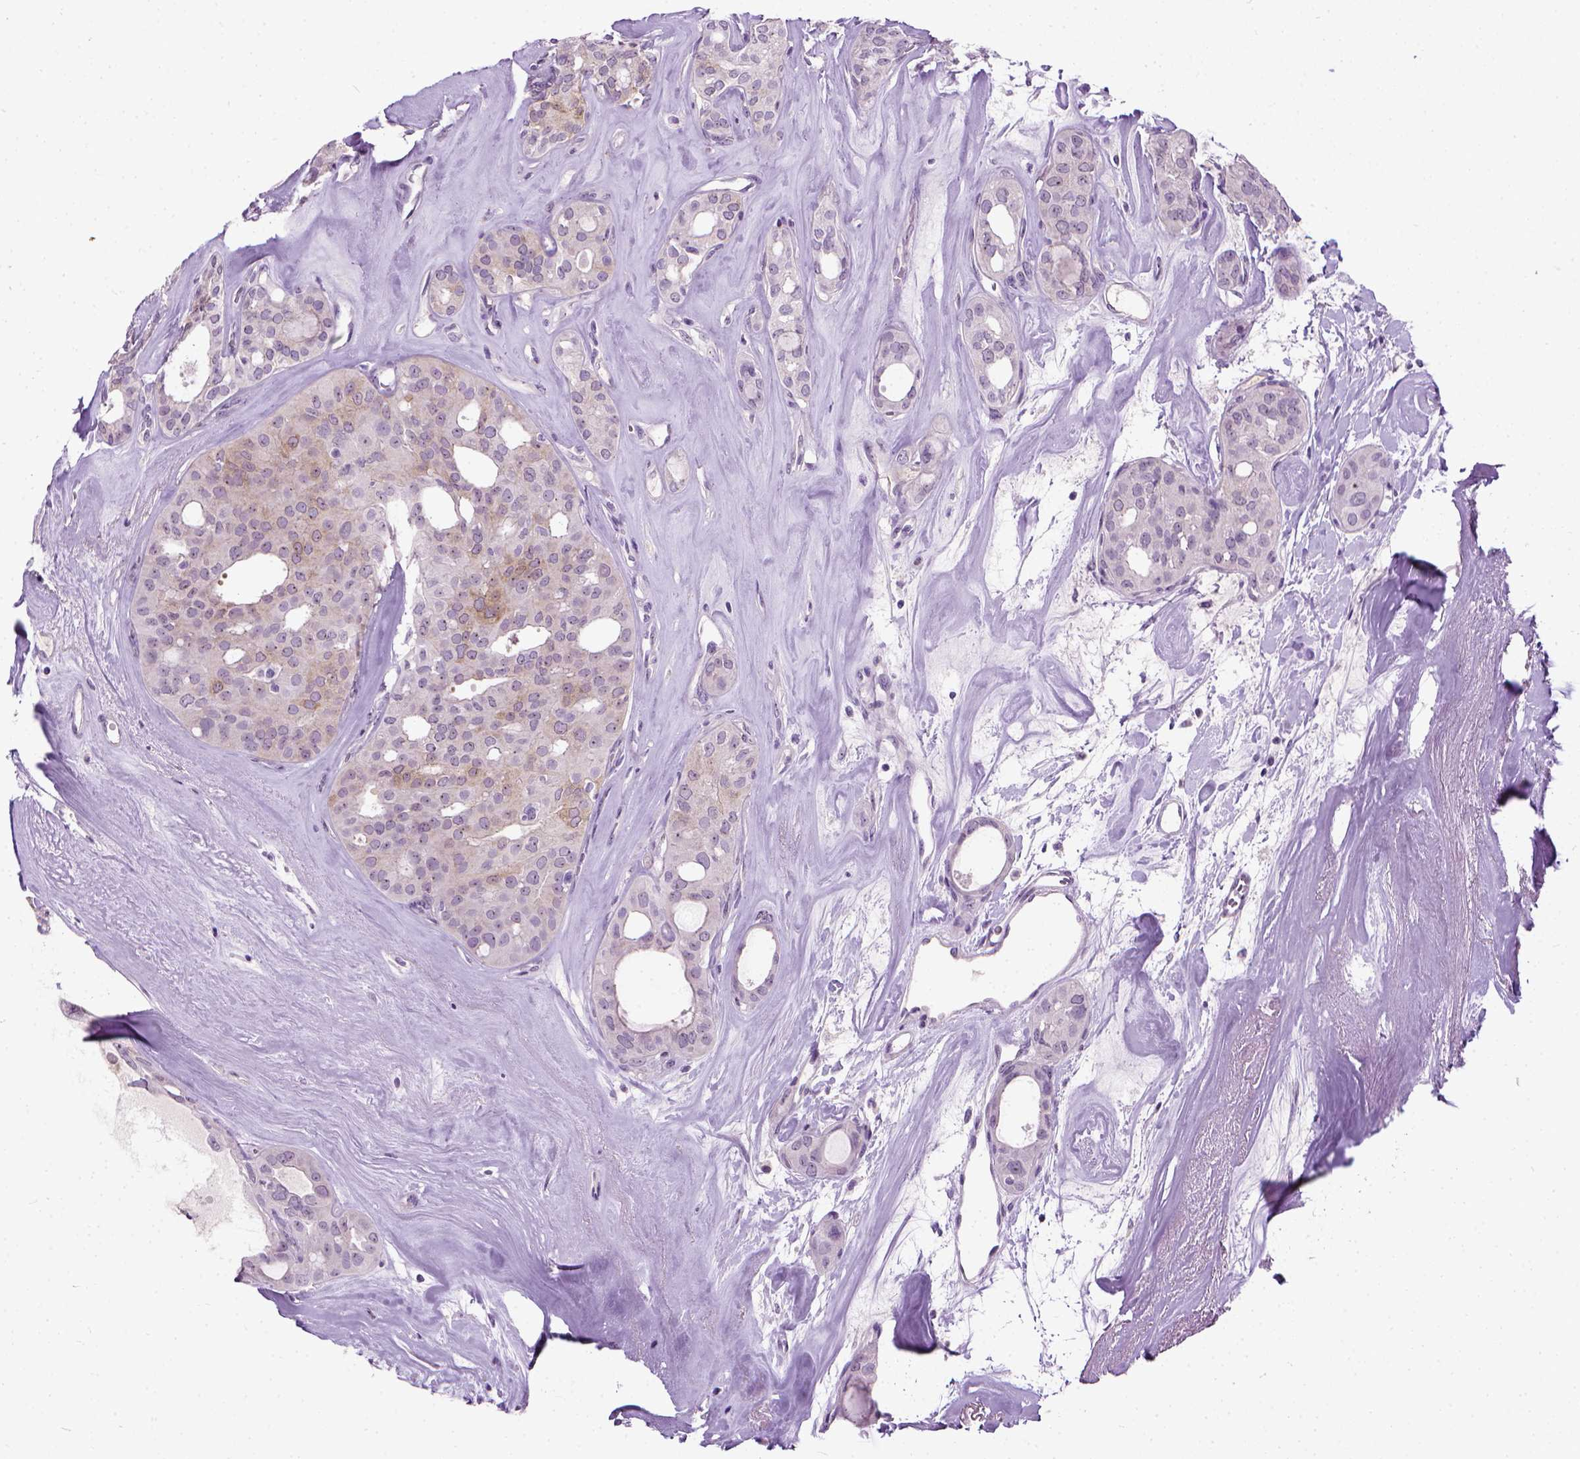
{"staining": {"intensity": "weak", "quantity": "<25%", "location": "cytoplasmic/membranous"}, "tissue": "thyroid cancer", "cell_type": "Tumor cells", "image_type": "cancer", "snomed": [{"axis": "morphology", "description": "Follicular adenoma carcinoma, NOS"}, {"axis": "topography", "description": "Thyroid gland"}], "caption": "This image is of thyroid cancer (follicular adenoma carcinoma) stained with immunohistochemistry (IHC) to label a protein in brown with the nuclei are counter-stained blue. There is no expression in tumor cells.", "gene": "MAPT", "patient": {"sex": "male", "age": 75}}